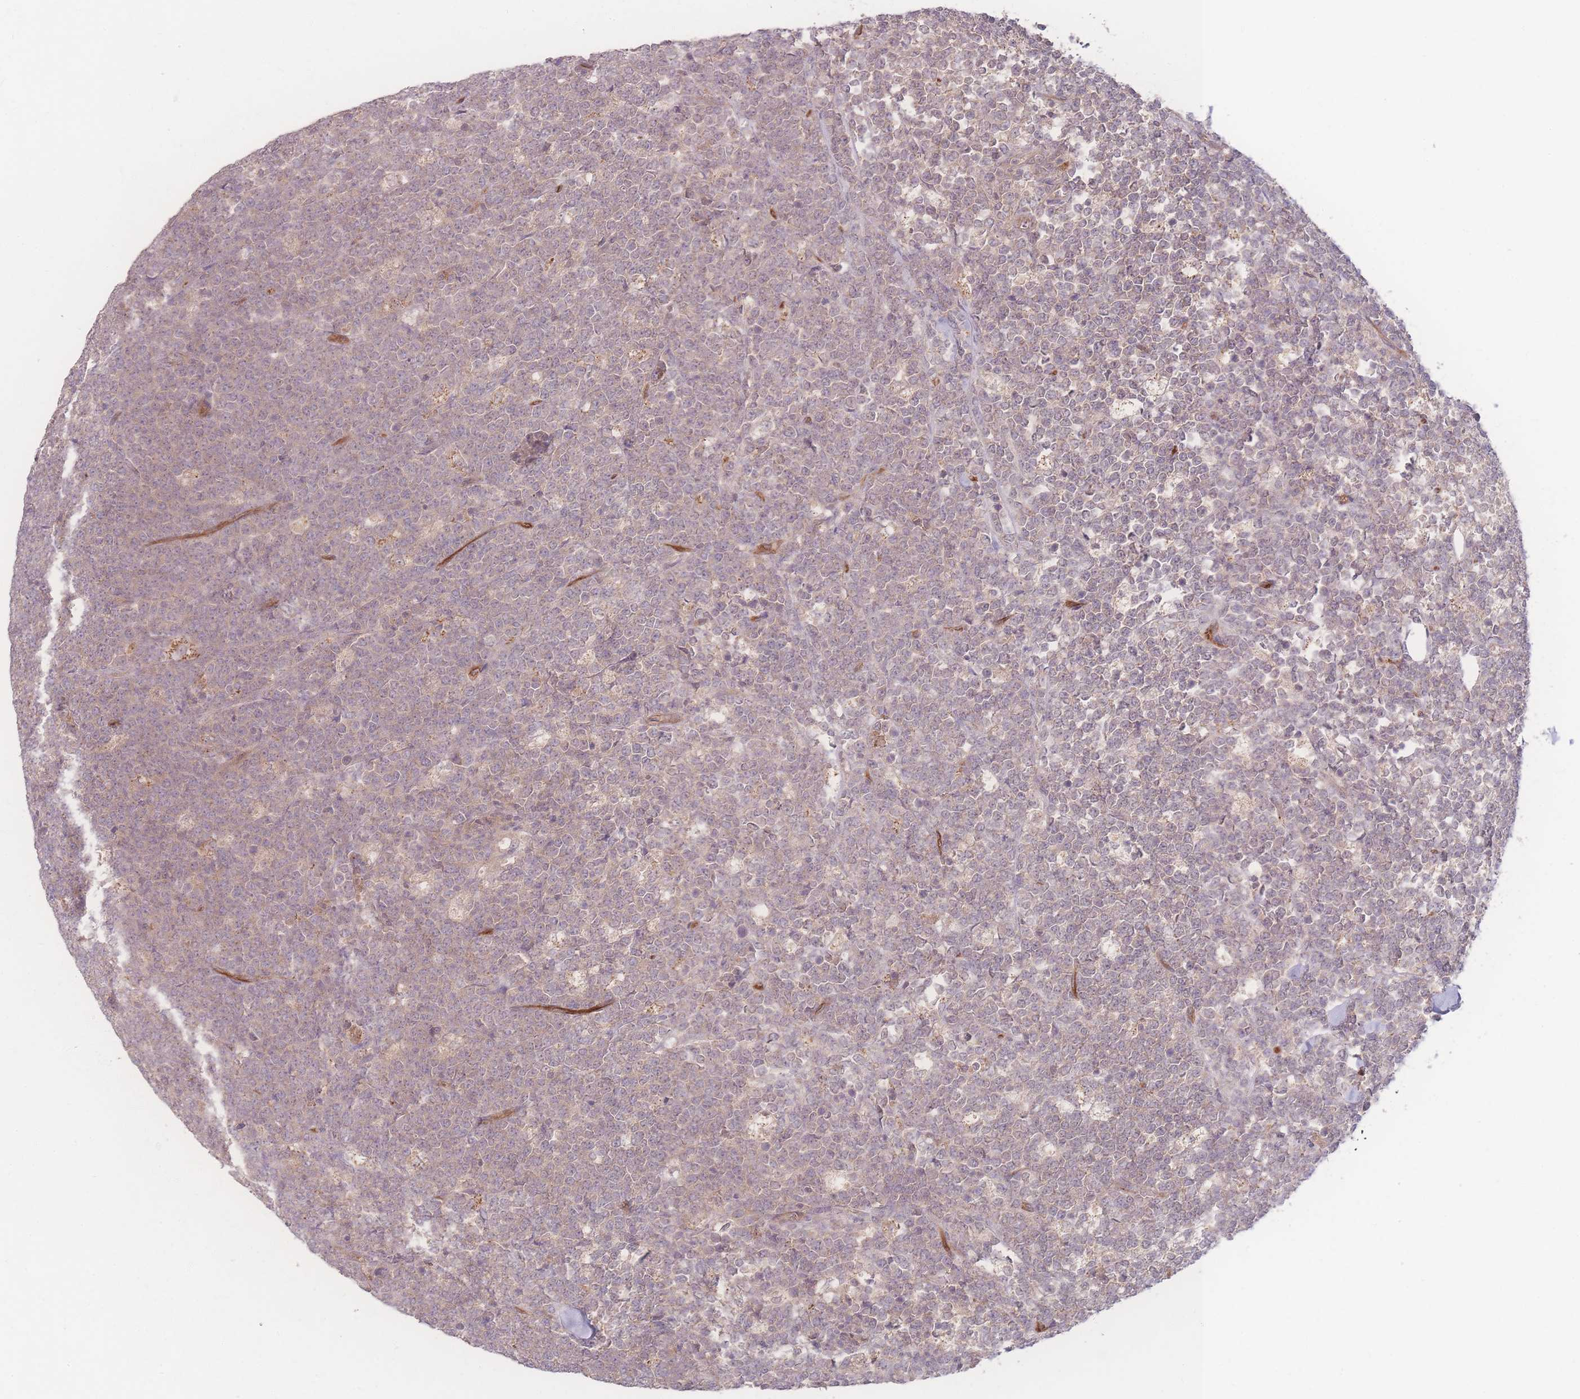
{"staining": {"intensity": "weak", "quantity": ">75%", "location": "cytoplasmic/membranous"}, "tissue": "lymphoma", "cell_type": "Tumor cells", "image_type": "cancer", "snomed": [{"axis": "morphology", "description": "Malignant lymphoma, non-Hodgkin's type, High grade"}, {"axis": "topography", "description": "Small intestine"}], "caption": "Weak cytoplasmic/membranous expression is appreciated in approximately >75% of tumor cells in lymphoma. (DAB IHC with brightfield microscopy, high magnification).", "gene": "INSR", "patient": {"sex": "male", "age": 8}}